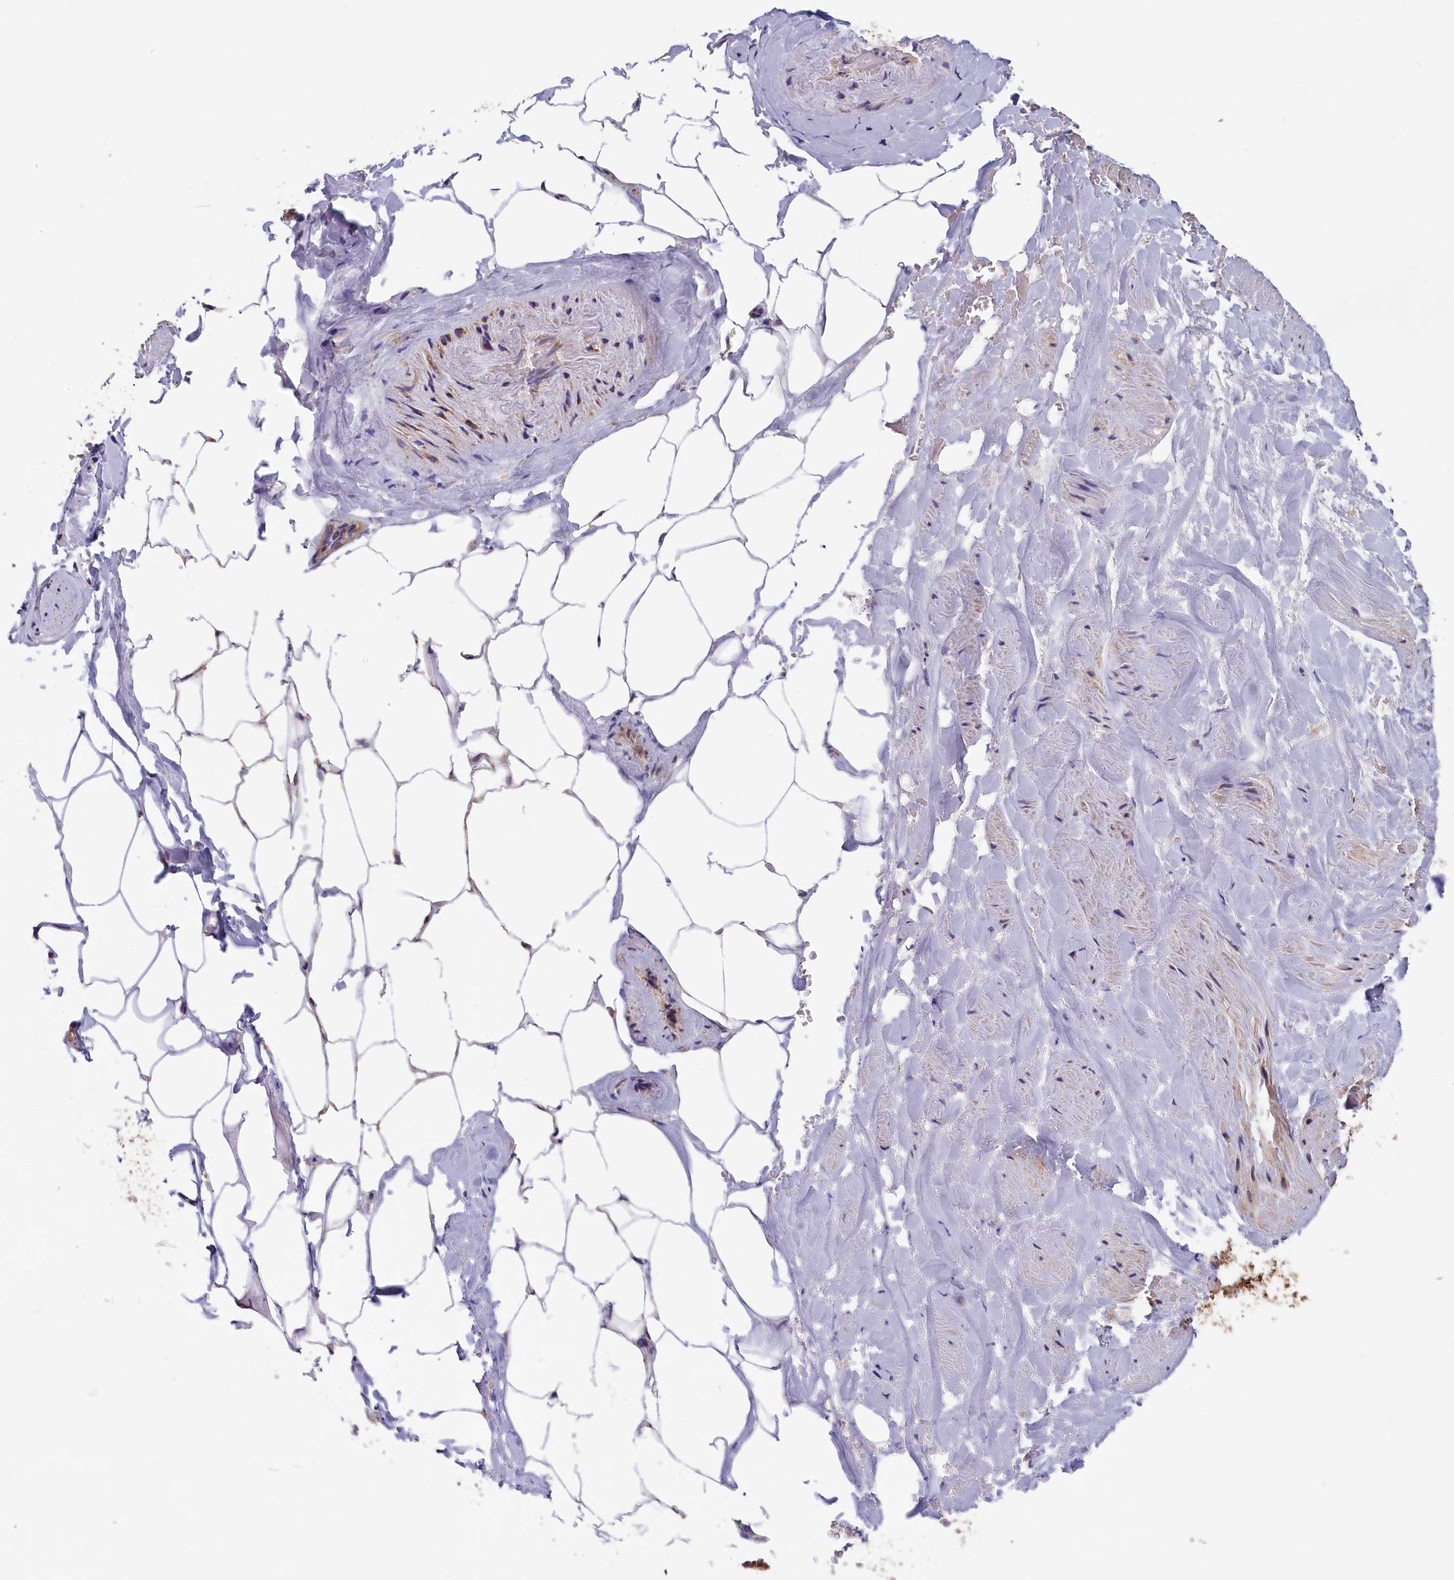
{"staining": {"intensity": "weak", "quantity": ">75%", "location": "cytoplasmic/membranous"}, "tissue": "adipose tissue", "cell_type": "Adipocytes", "image_type": "normal", "snomed": [{"axis": "morphology", "description": "Normal tissue, NOS"}, {"axis": "morphology", "description": "Adenocarcinoma, Low grade"}, {"axis": "topography", "description": "Prostate"}, {"axis": "topography", "description": "Peripheral nerve tissue"}], "caption": "A micrograph showing weak cytoplasmic/membranous expression in about >75% of adipocytes in normal adipose tissue, as visualized by brown immunohistochemical staining.", "gene": "MACROD1", "patient": {"sex": "male", "age": 63}}